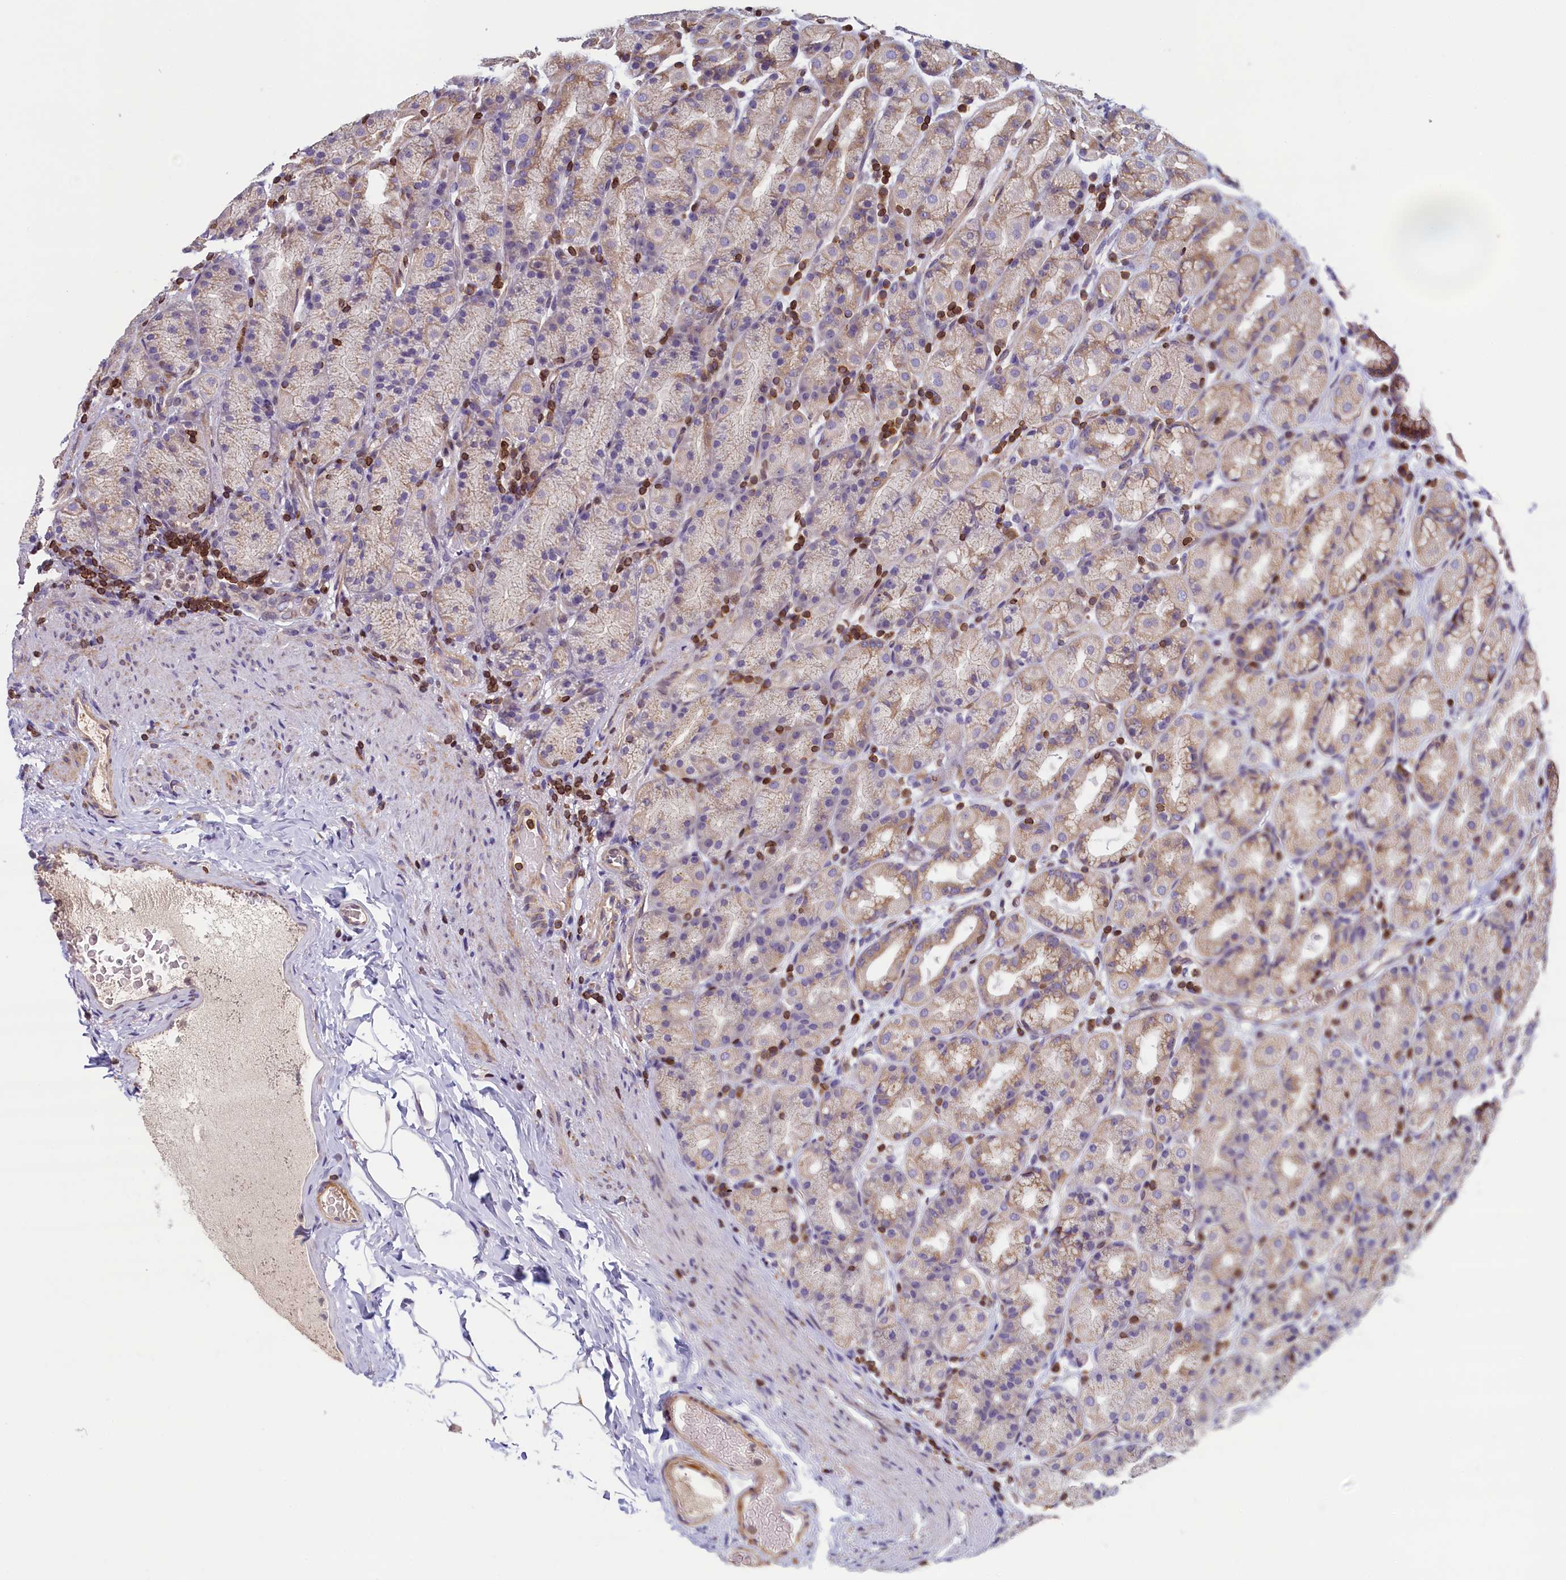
{"staining": {"intensity": "moderate", "quantity": "25%-75%", "location": "cytoplasmic/membranous"}, "tissue": "stomach", "cell_type": "Glandular cells", "image_type": "normal", "snomed": [{"axis": "morphology", "description": "Normal tissue, NOS"}, {"axis": "topography", "description": "Stomach, upper"}], "caption": "Immunohistochemical staining of unremarkable human stomach displays medium levels of moderate cytoplasmic/membranous expression in about 25%-75% of glandular cells. Immunohistochemistry stains the protein of interest in brown and the nuclei are stained blue.", "gene": "TRAF3IP3", "patient": {"sex": "male", "age": 68}}